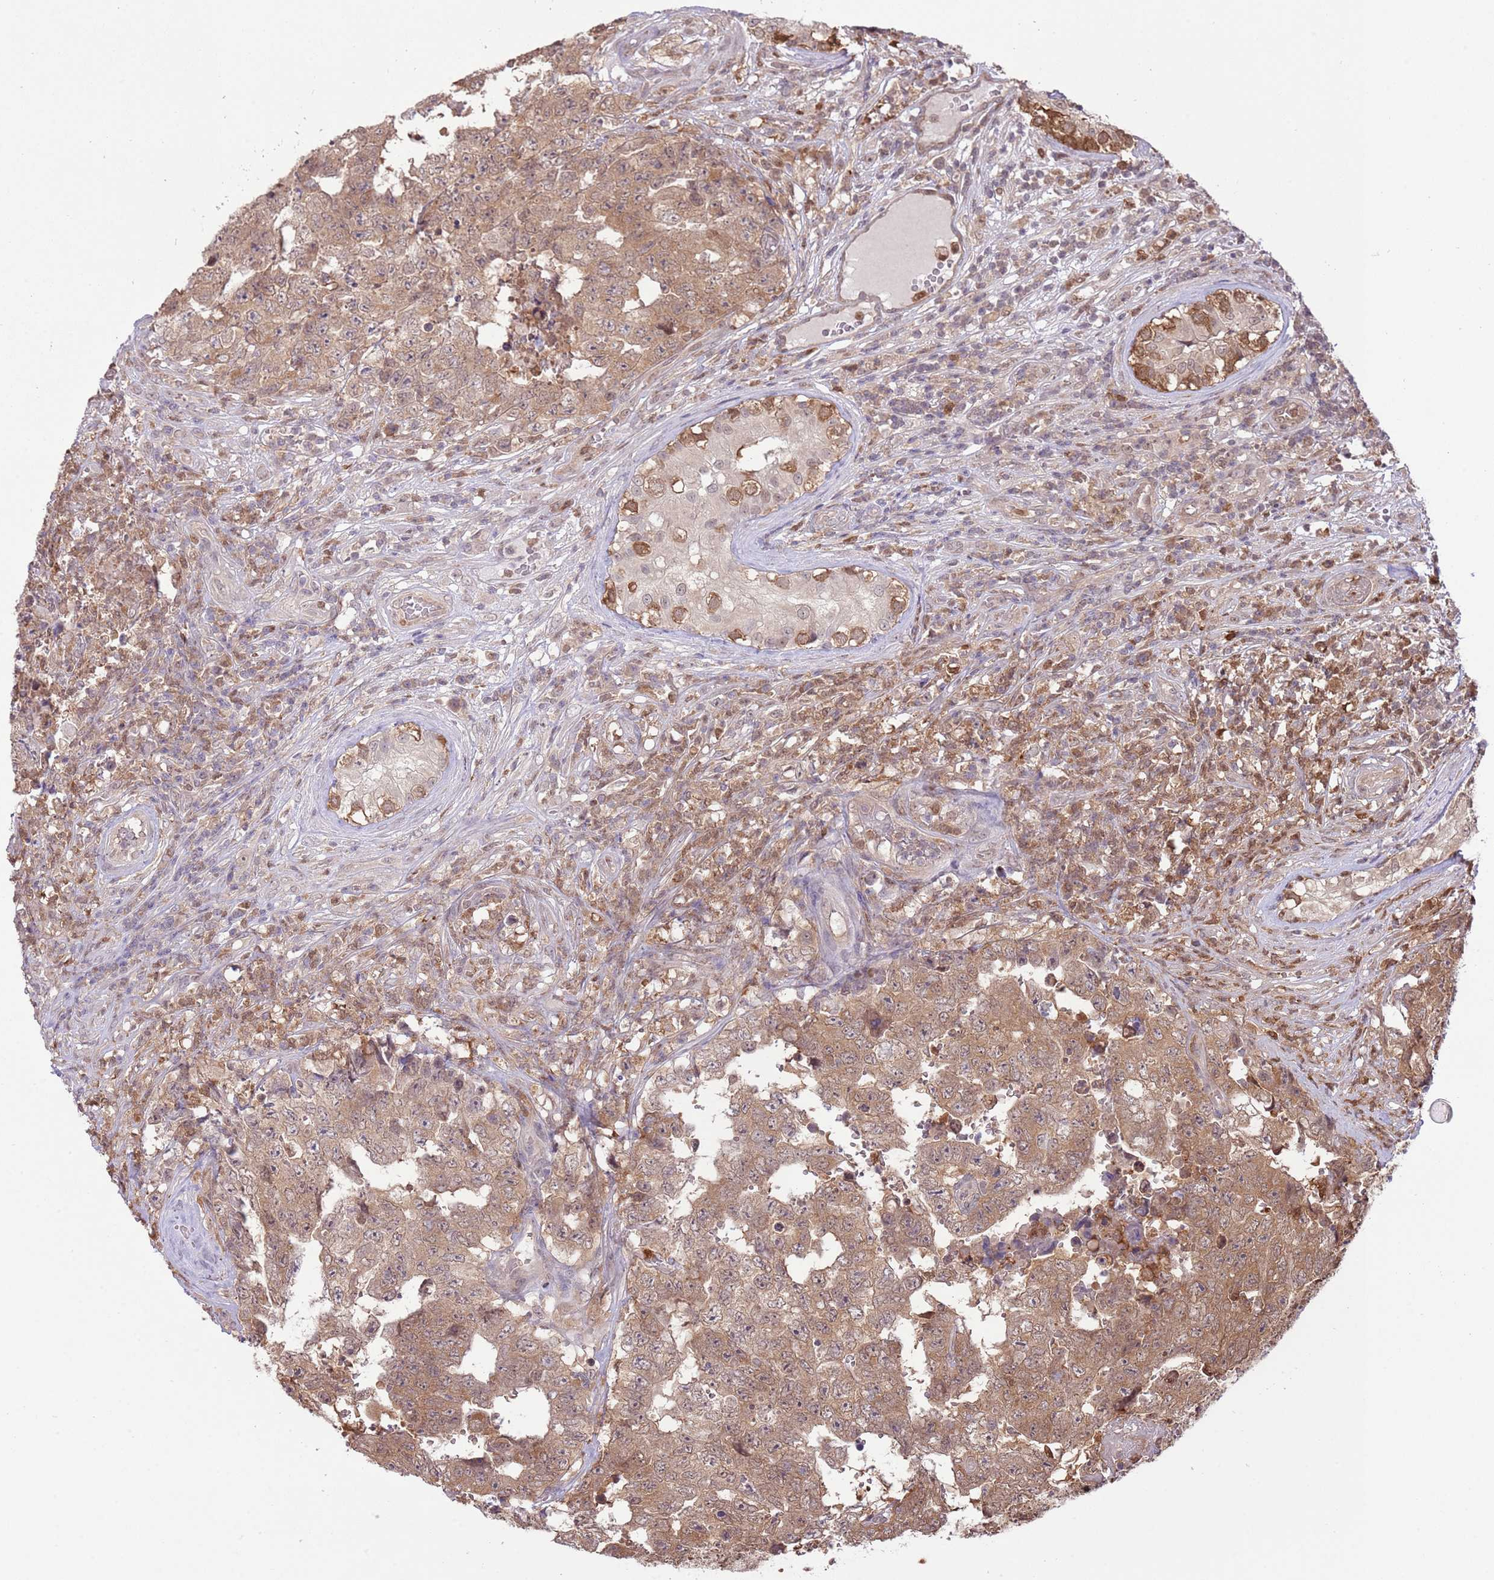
{"staining": {"intensity": "moderate", "quantity": "25%-75%", "location": "cytoplasmic/membranous"}, "tissue": "testis cancer", "cell_type": "Tumor cells", "image_type": "cancer", "snomed": [{"axis": "morphology", "description": "Normal tissue, NOS"}, {"axis": "morphology", "description": "Carcinoma, Embryonal, NOS"}, {"axis": "topography", "description": "Testis"}, {"axis": "topography", "description": "Epididymis"}], "caption": "Tumor cells show medium levels of moderate cytoplasmic/membranous positivity in approximately 25%-75% of cells in testis cancer (embryonal carcinoma).", "gene": "AMIGO1", "patient": {"sex": "male", "age": 25}}